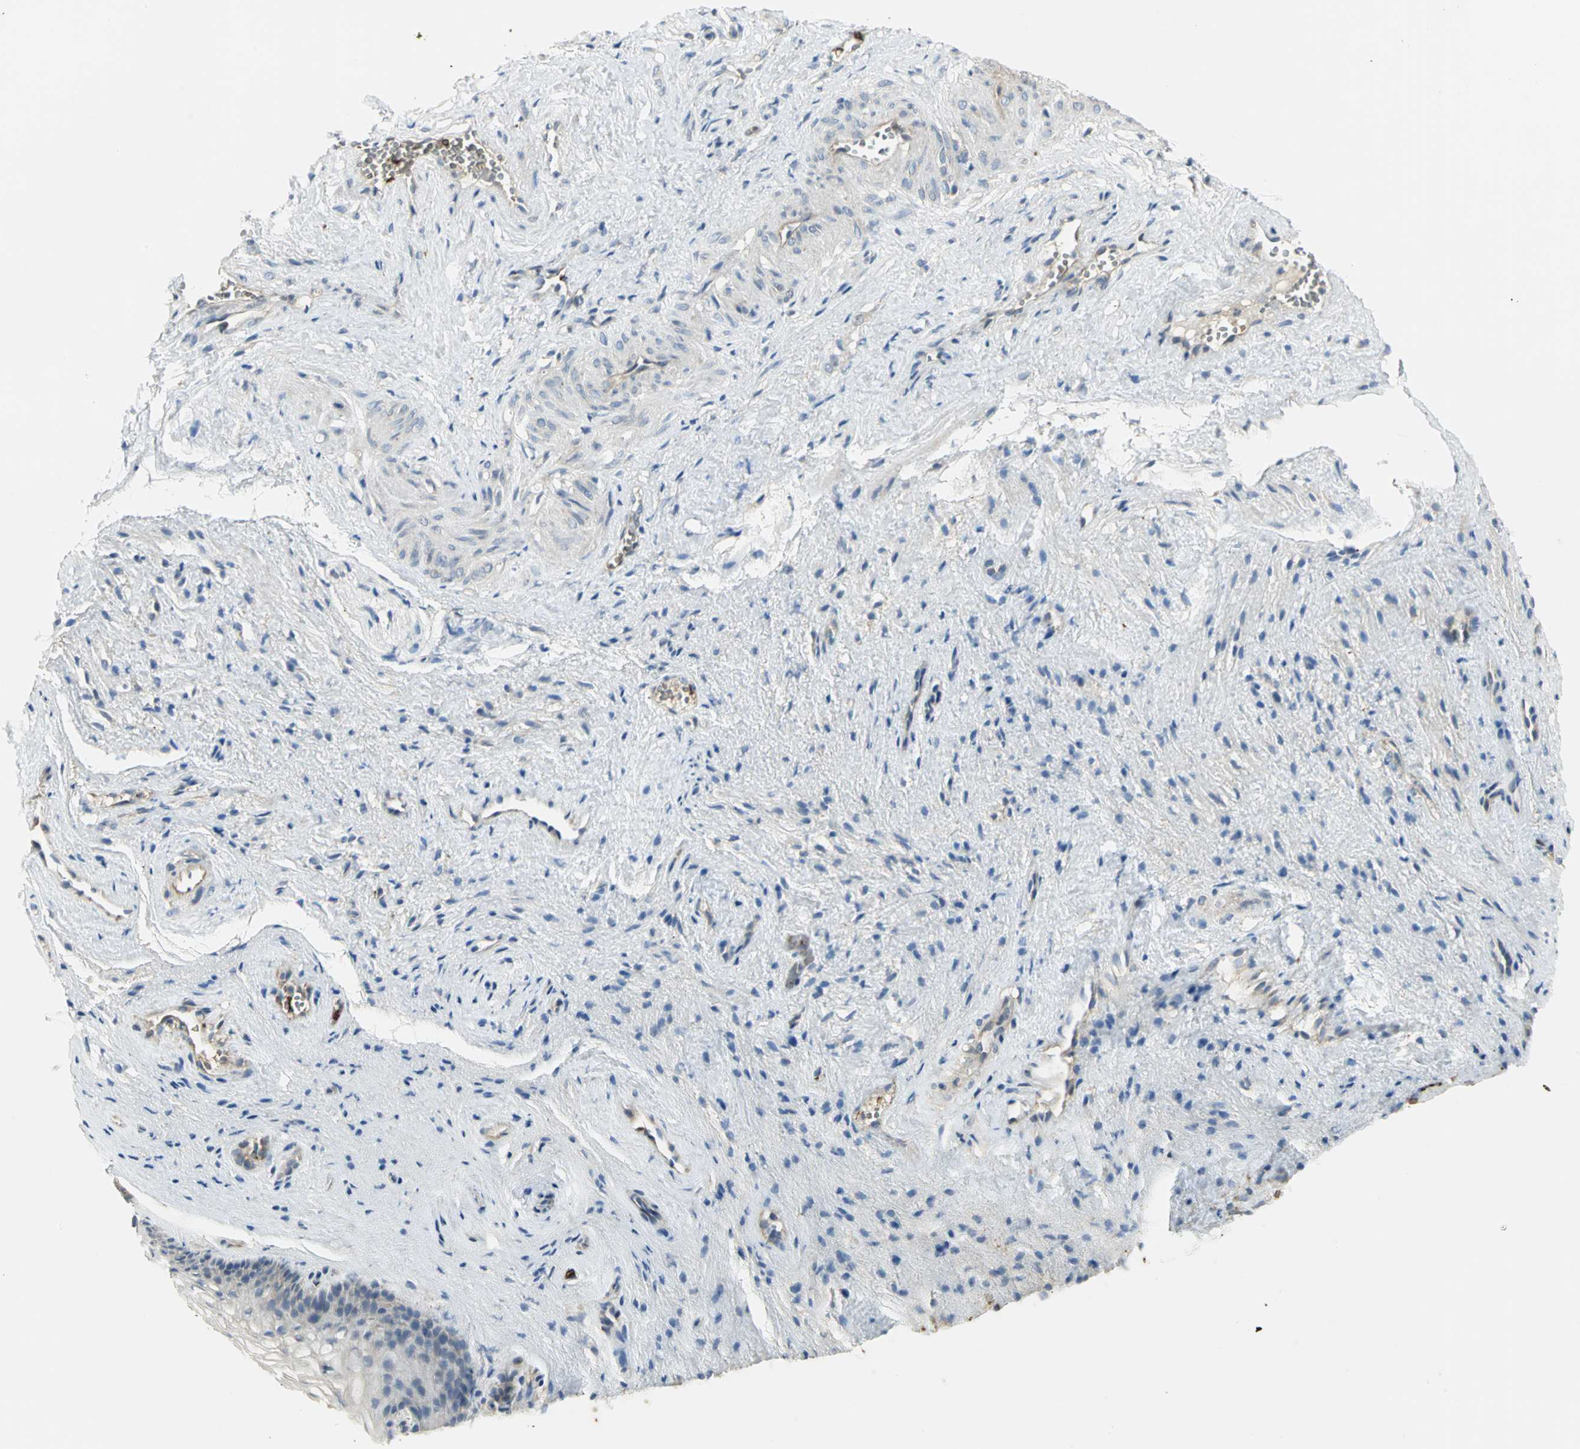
{"staining": {"intensity": "negative", "quantity": "none", "location": "none"}, "tissue": "vagina", "cell_type": "Squamous epithelial cells", "image_type": "normal", "snomed": [{"axis": "morphology", "description": "Normal tissue, NOS"}, {"axis": "topography", "description": "Vagina"}], "caption": "Immunohistochemical staining of unremarkable vagina displays no significant expression in squamous epithelial cells.", "gene": "ANK1", "patient": {"sex": "female", "age": 34}}